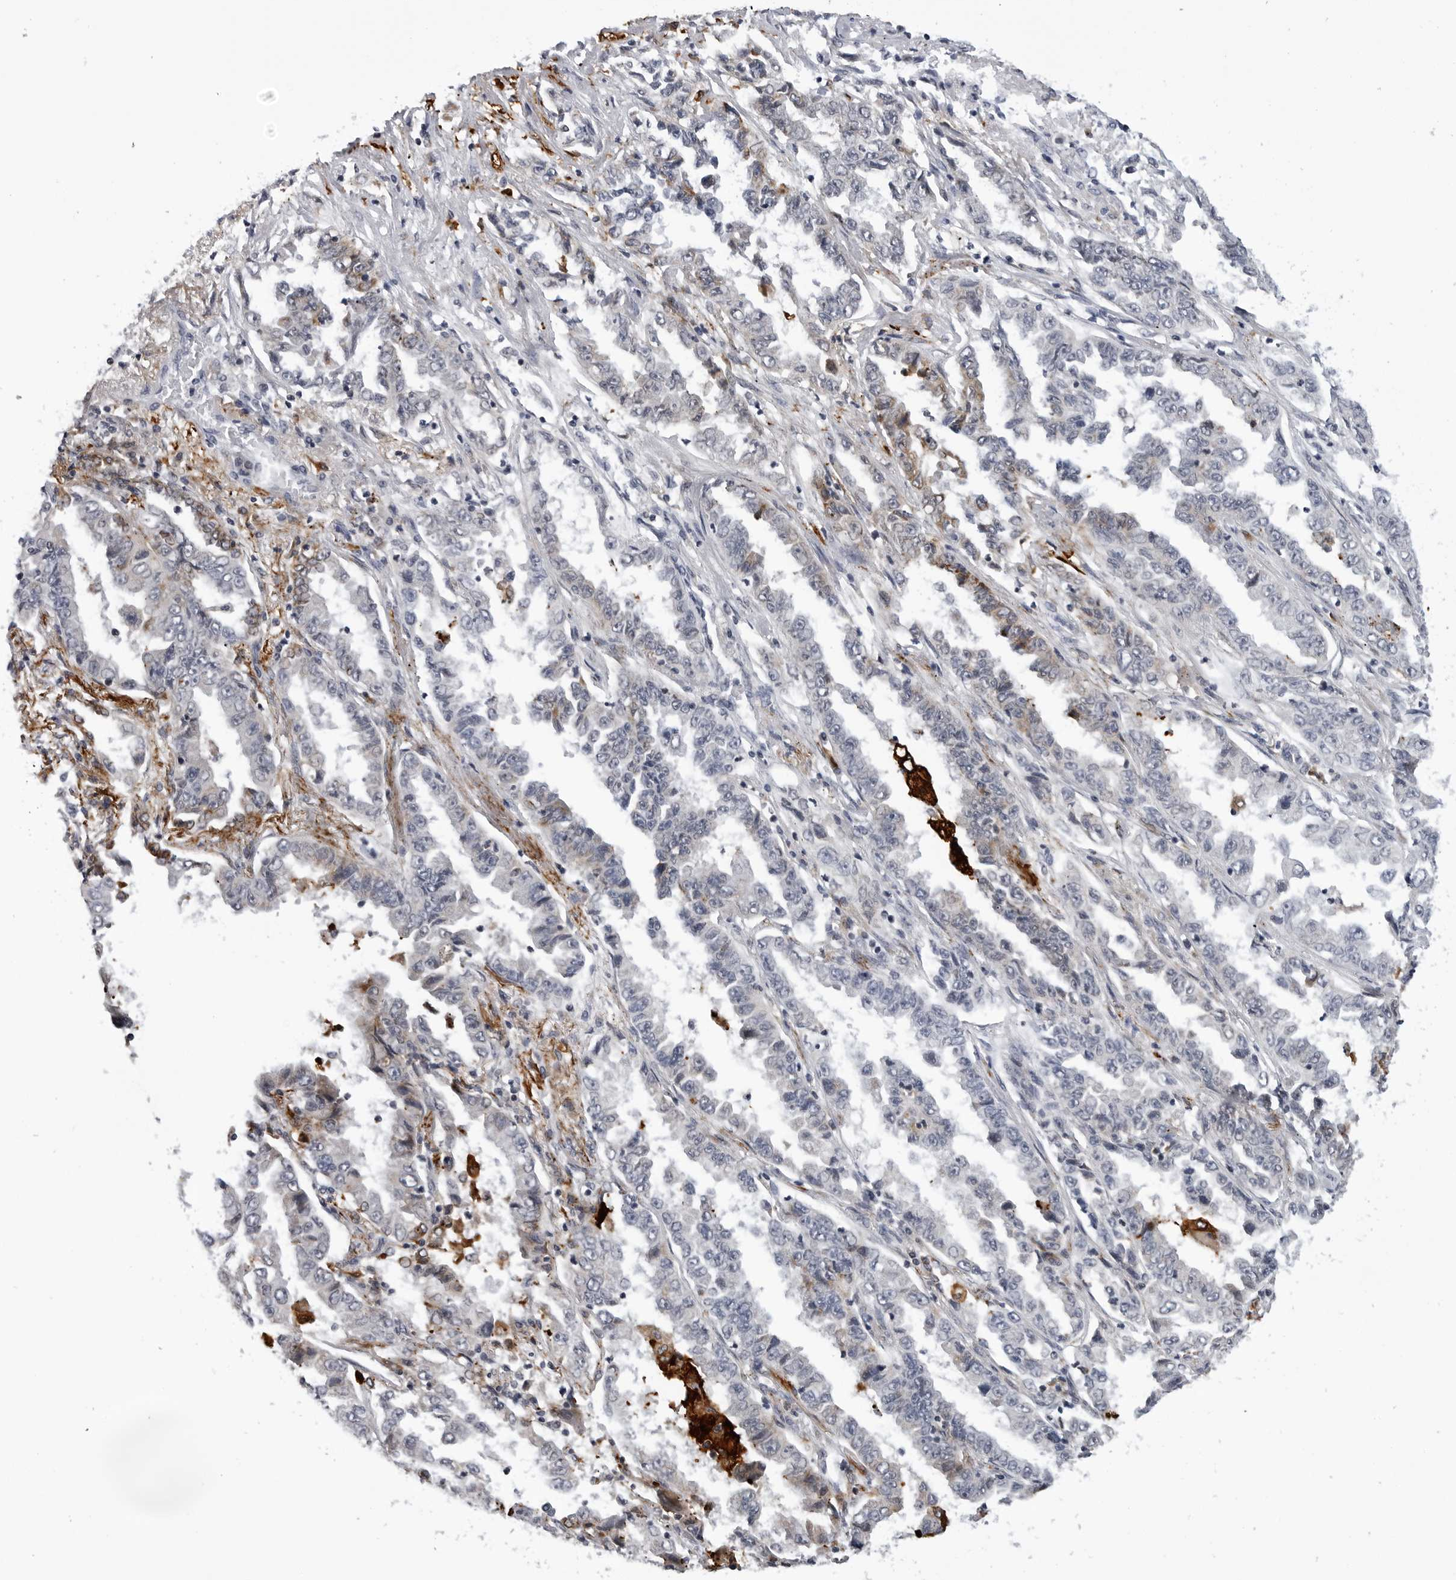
{"staining": {"intensity": "negative", "quantity": "none", "location": "none"}, "tissue": "lung cancer", "cell_type": "Tumor cells", "image_type": "cancer", "snomed": [{"axis": "morphology", "description": "Adenocarcinoma, NOS"}, {"axis": "topography", "description": "Lung"}], "caption": "DAB immunohistochemical staining of lung cancer (adenocarcinoma) shows no significant expression in tumor cells. (Immunohistochemistry (ihc), brightfield microscopy, high magnification).", "gene": "CDK20", "patient": {"sex": "female", "age": 51}}